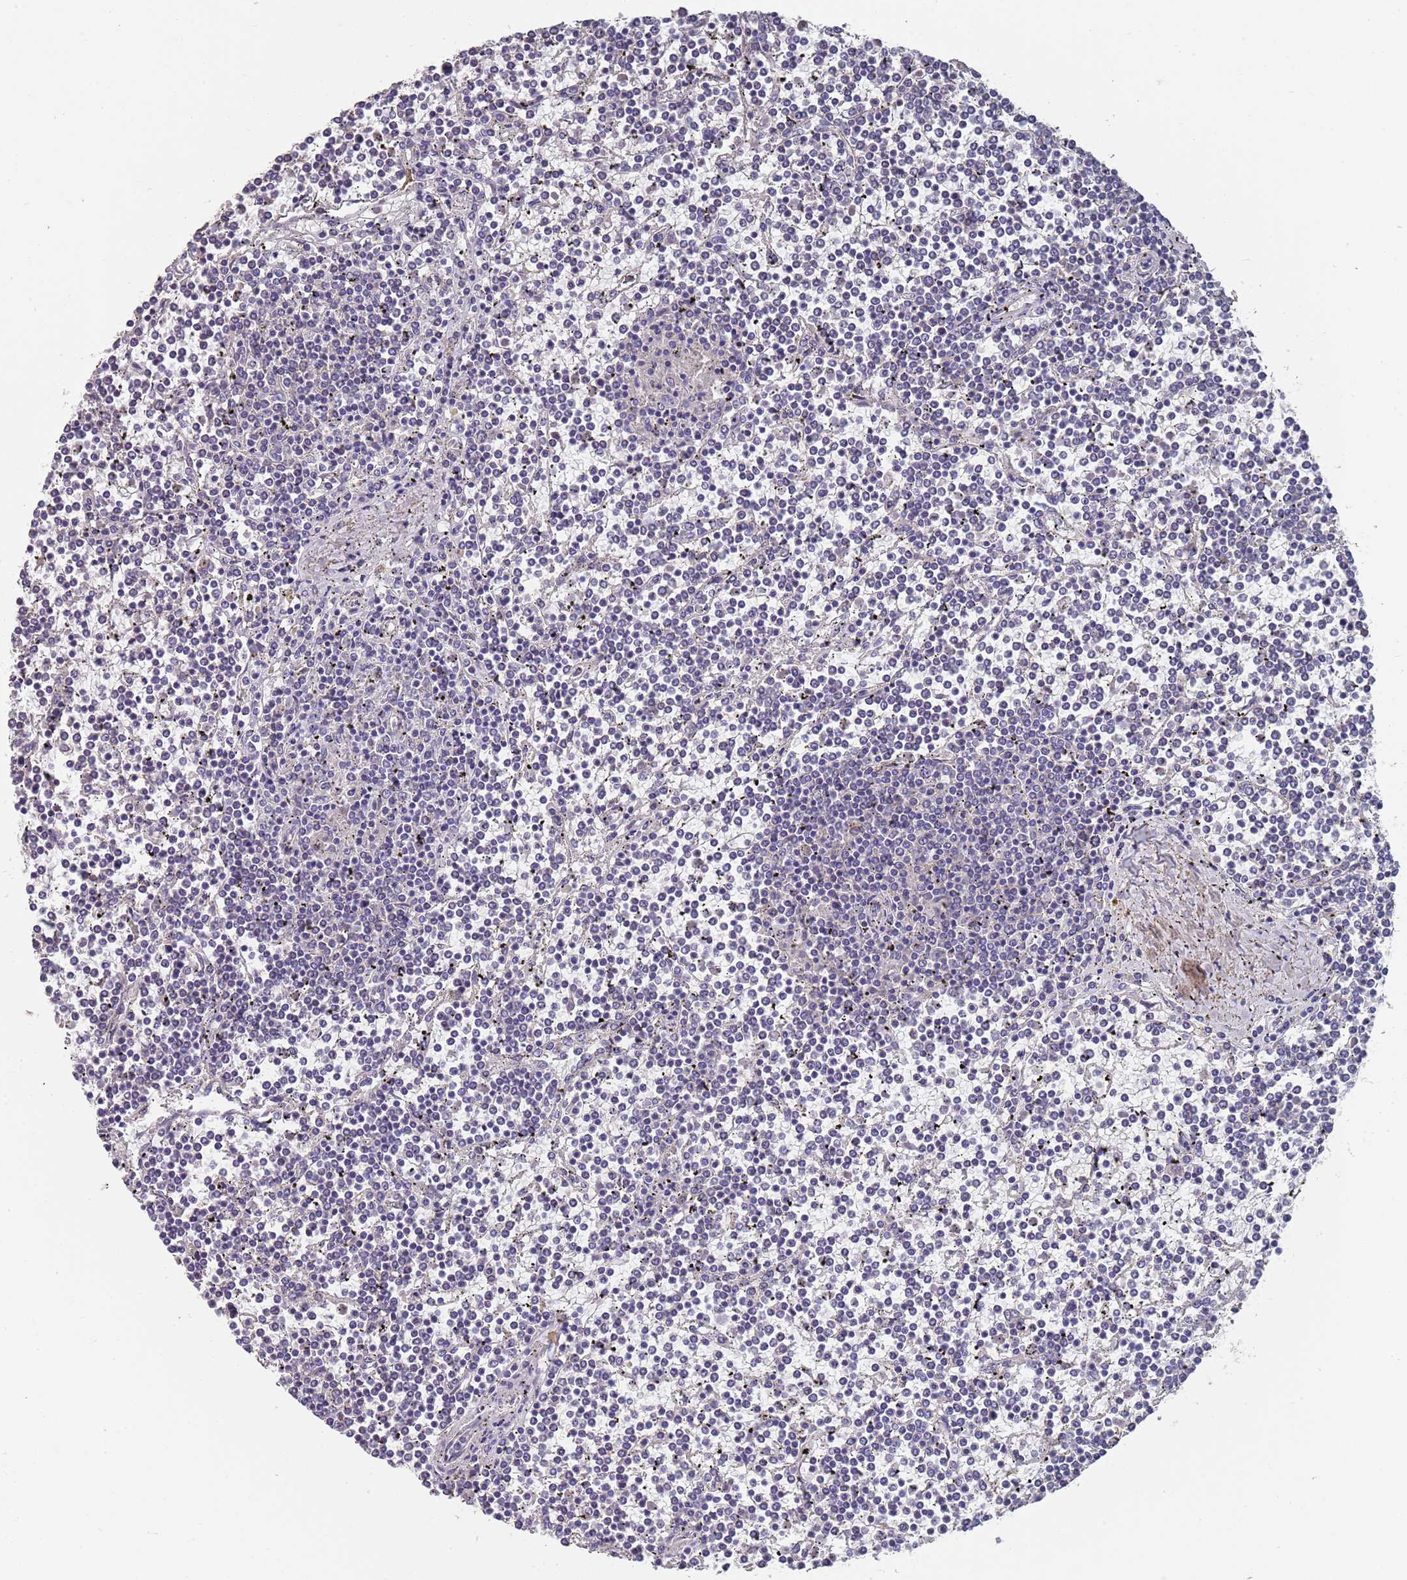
{"staining": {"intensity": "negative", "quantity": "none", "location": "none"}, "tissue": "lymphoma", "cell_type": "Tumor cells", "image_type": "cancer", "snomed": [{"axis": "morphology", "description": "Malignant lymphoma, non-Hodgkin's type, Low grade"}, {"axis": "topography", "description": "Spleen"}], "caption": "There is no significant staining in tumor cells of low-grade malignant lymphoma, non-Hodgkin's type.", "gene": "ANK2", "patient": {"sex": "female", "age": 19}}